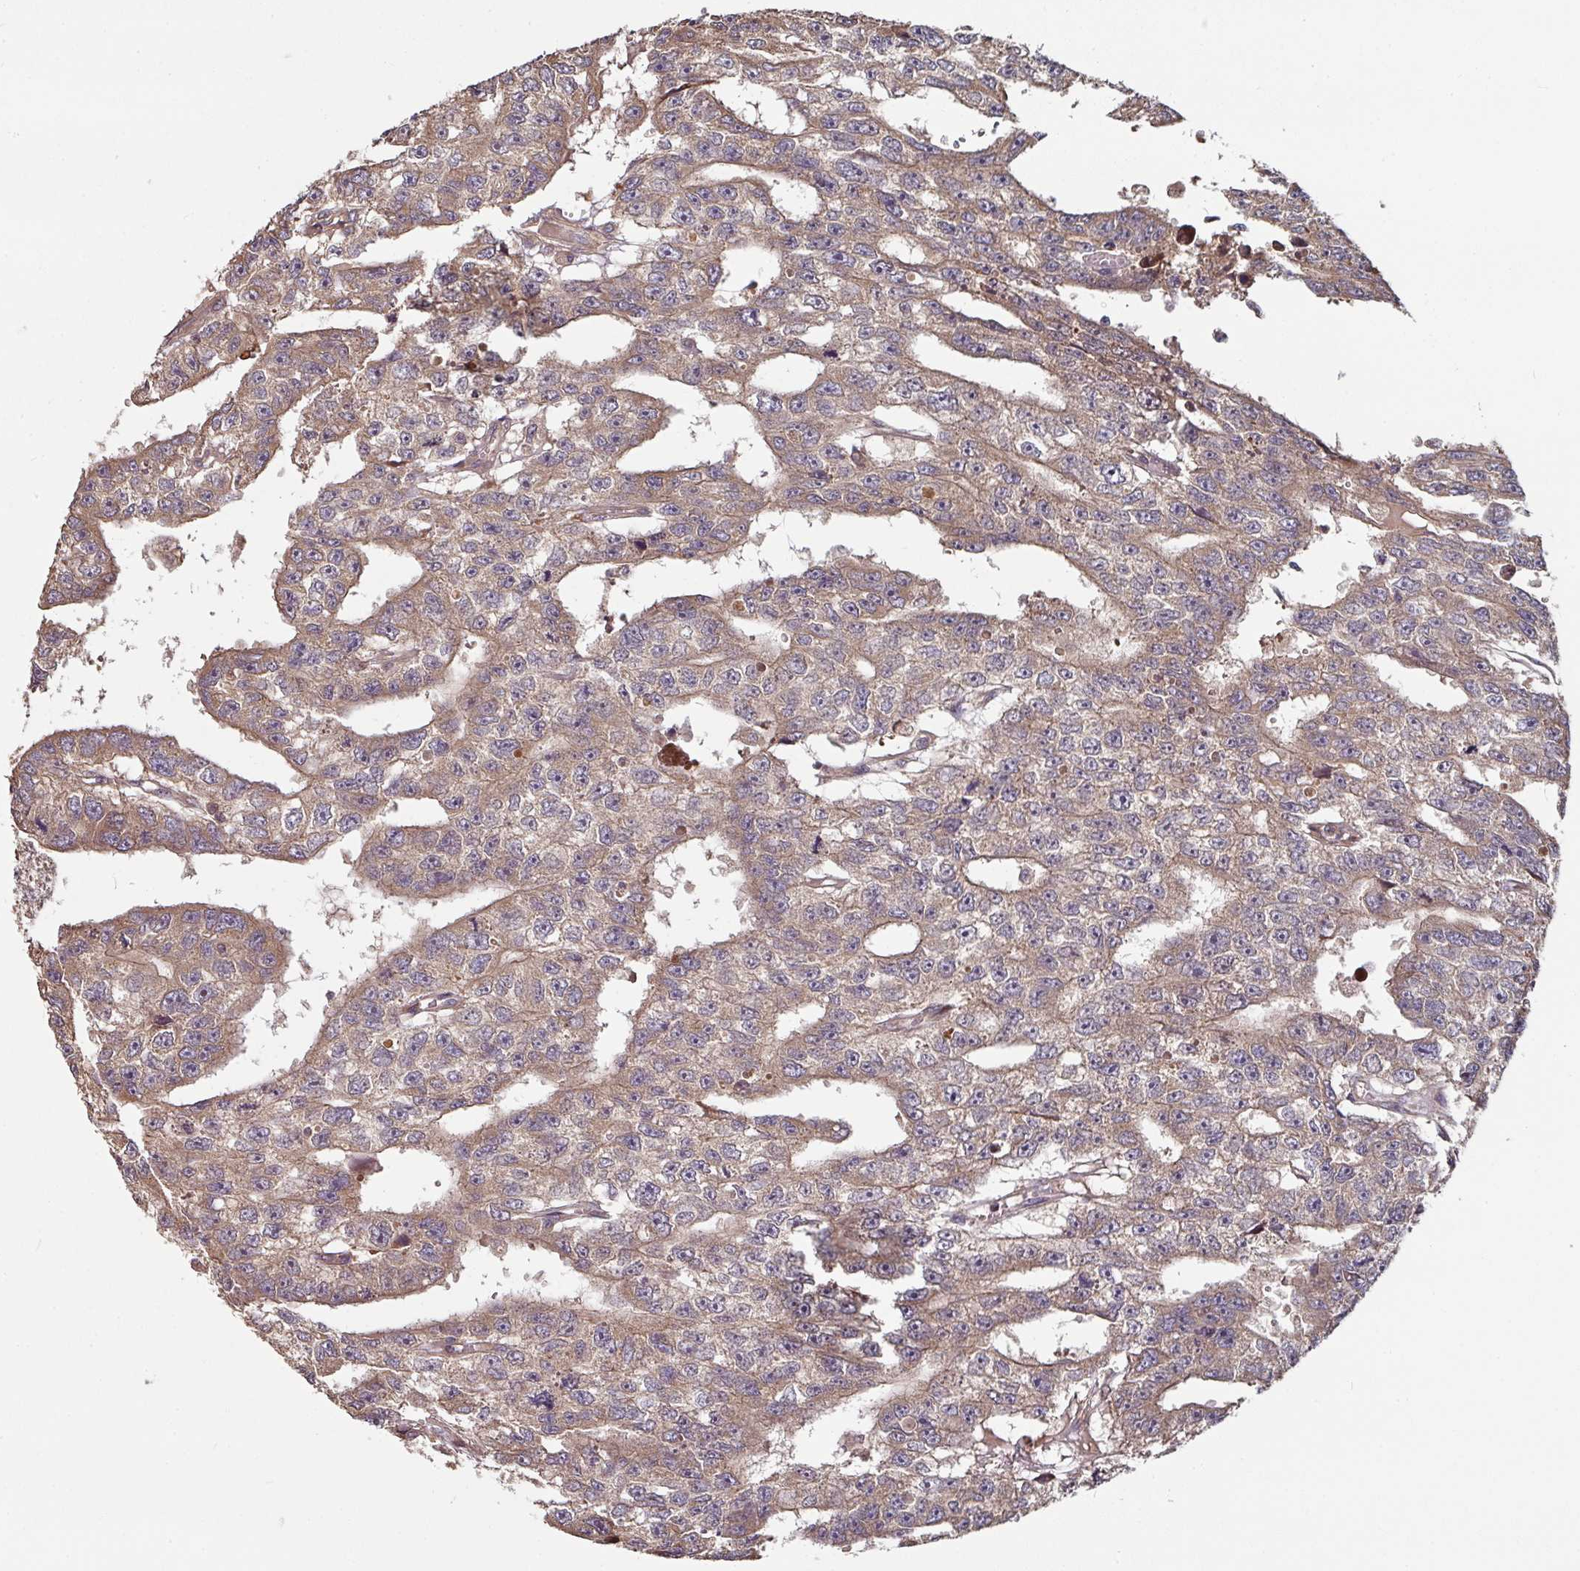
{"staining": {"intensity": "weak", "quantity": ">75%", "location": "cytoplasmic/membranous"}, "tissue": "testis cancer", "cell_type": "Tumor cells", "image_type": "cancer", "snomed": [{"axis": "morphology", "description": "Carcinoma, Embryonal, NOS"}, {"axis": "topography", "description": "Testis"}], "caption": "Tumor cells reveal low levels of weak cytoplasmic/membranous staining in about >75% of cells in human testis embryonal carcinoma.", "gene": "SIK1", "patient": {"sex": "male", "age": 20}}